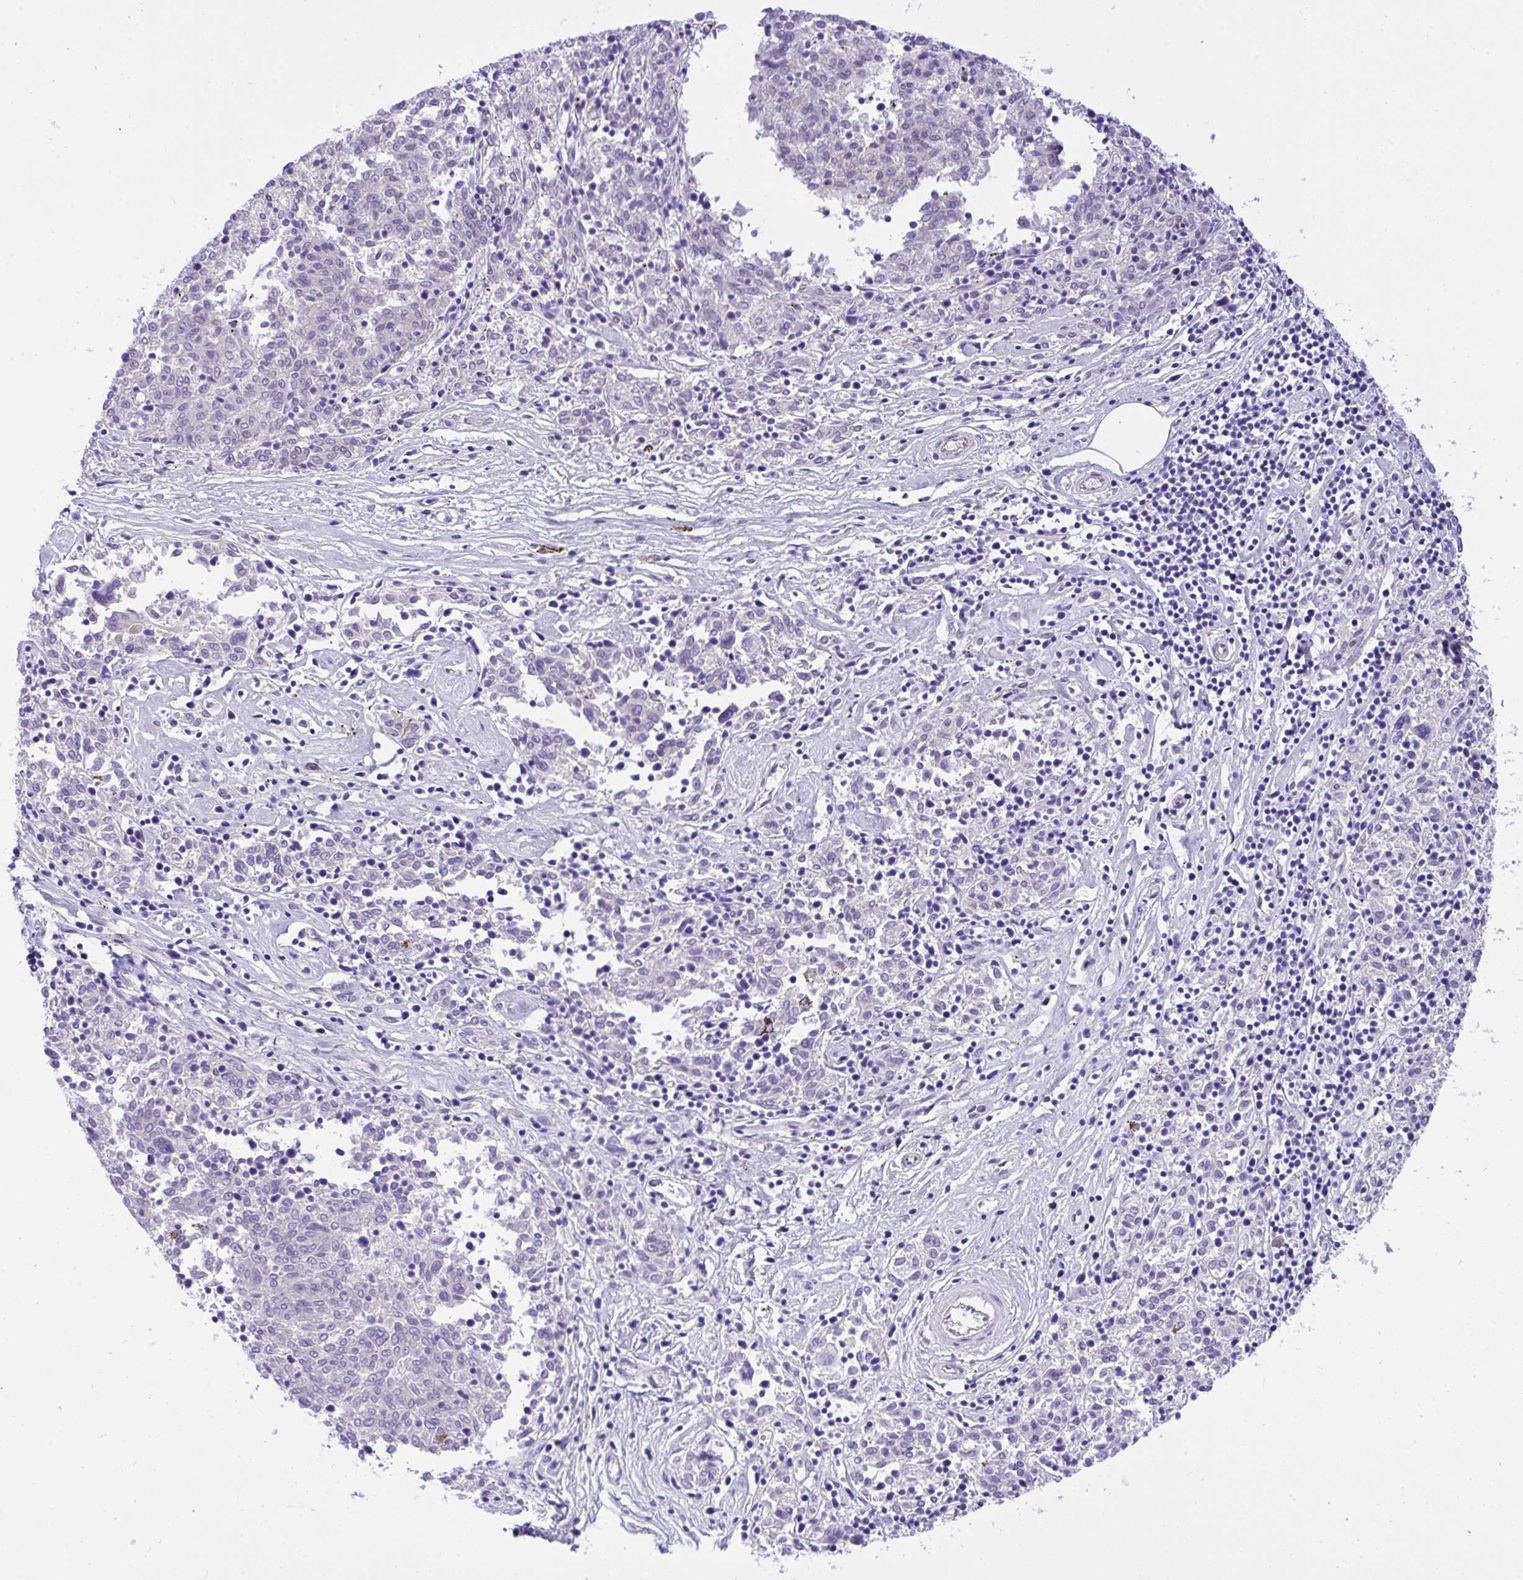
{"staining": {"intensity": "negative", "quantity": "none", "location": "none"}, "tissue": "melanoma", "cell_type": "Tumor cells", "image_type": "cancer", "snomed": [{"axis": "morphology", "description": "Malignant melanoma, NOS"}, {"axis": "topography", "description": "Skin"}], "caption": "Immunohistochemical staining of melanoma displays no significant staining in tumor cells.", "gene": "TLN2", "patient": {"sex": "female", "age": 72}}